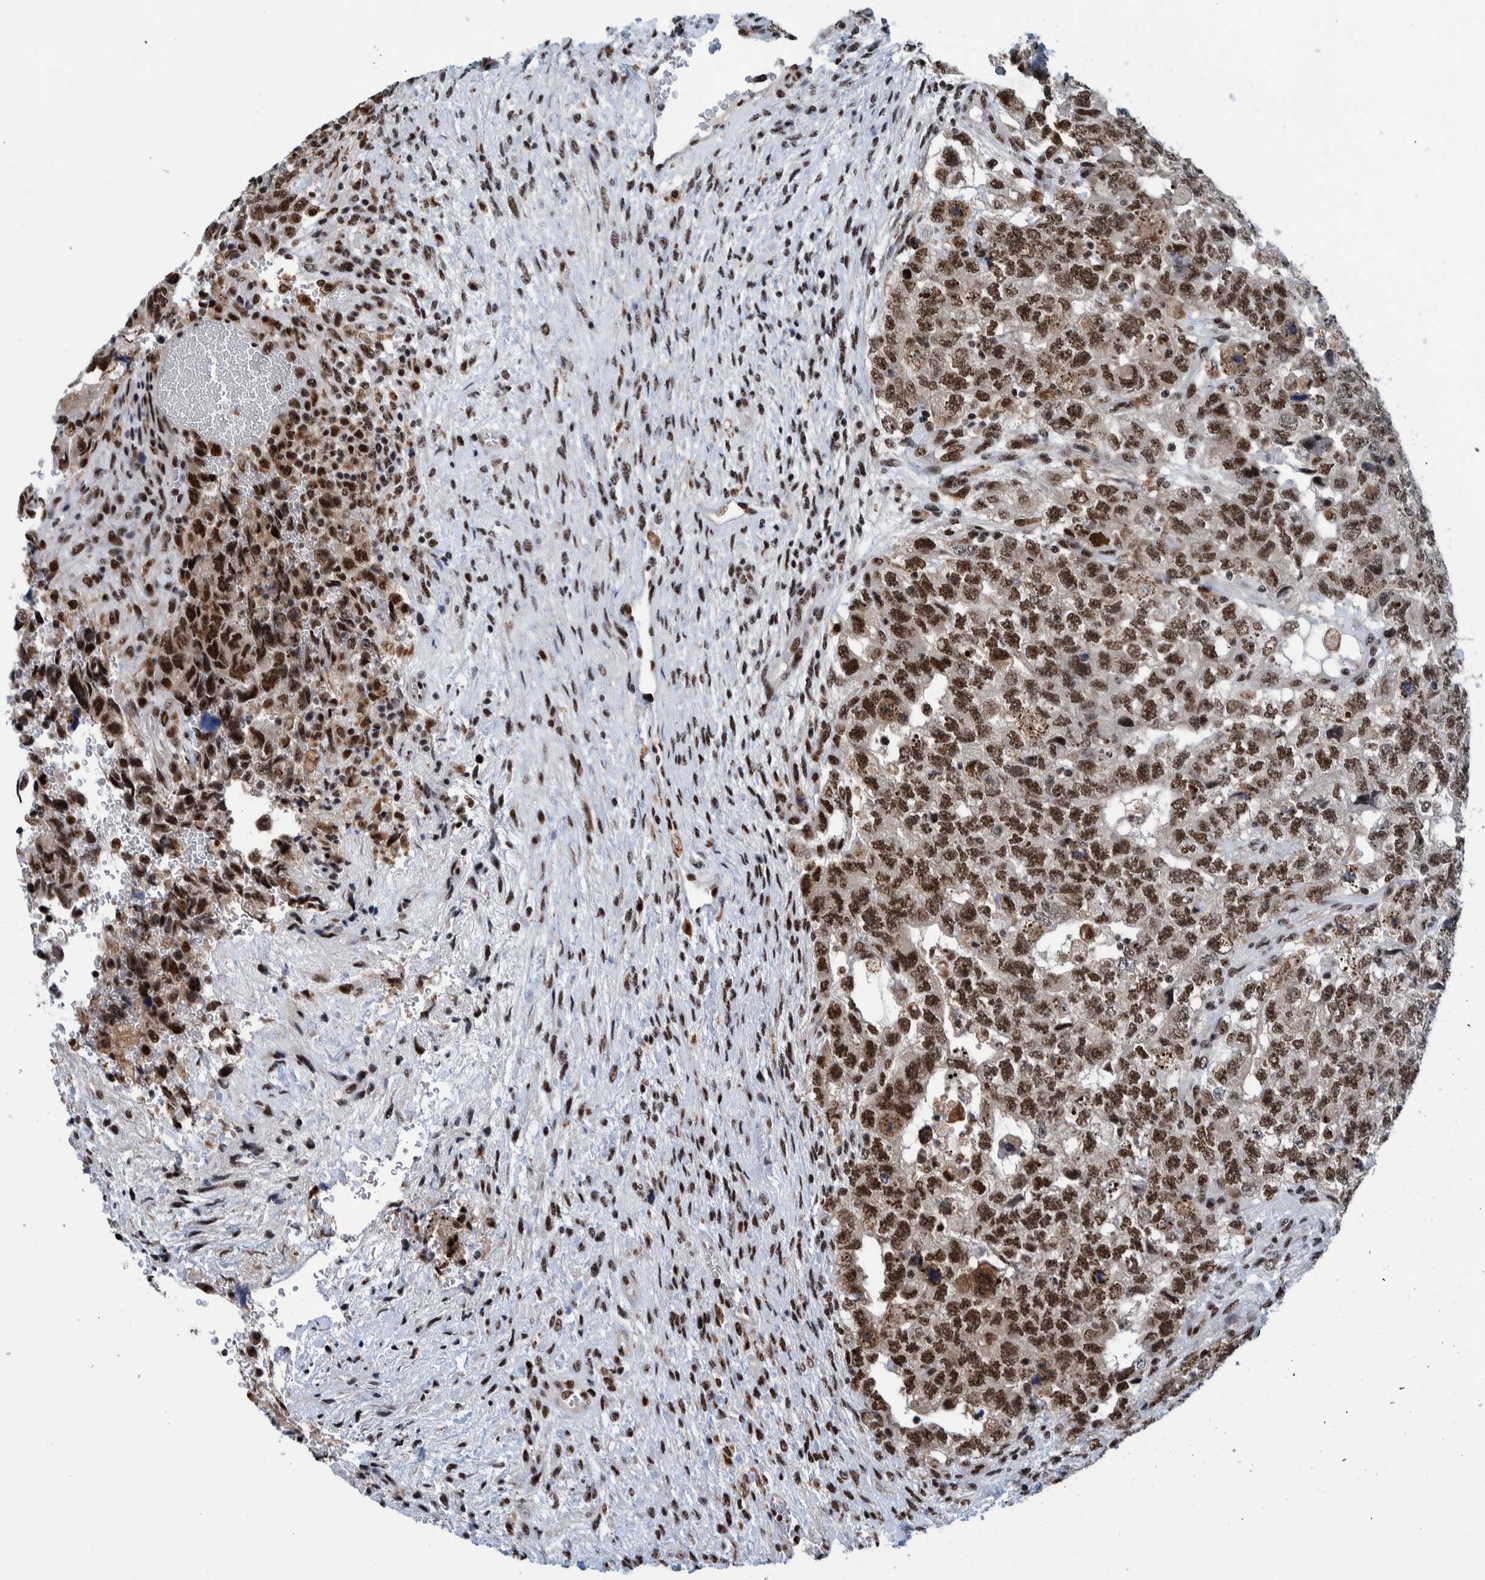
{"staining": {"intensity": "strong", "quantity": ">75%", "location": "nuclear"}, "tissue": "testis cancer", "cell_type": "Tumor cells", "image_type": "cancer", "snomed": [{"axis": "morphology", "description": "Carcinoma, Embryonal, NOS"}, {"axis": "topography", "description": "Testis"}], "caption": "Immunohistochemical staining of human testis embryonal carcinoma demonstrates strong nuclear protein staining in about >75% of tumor cells.", "gene": "EFTUD2", "patient": {"sex": "male", "age": 36}}